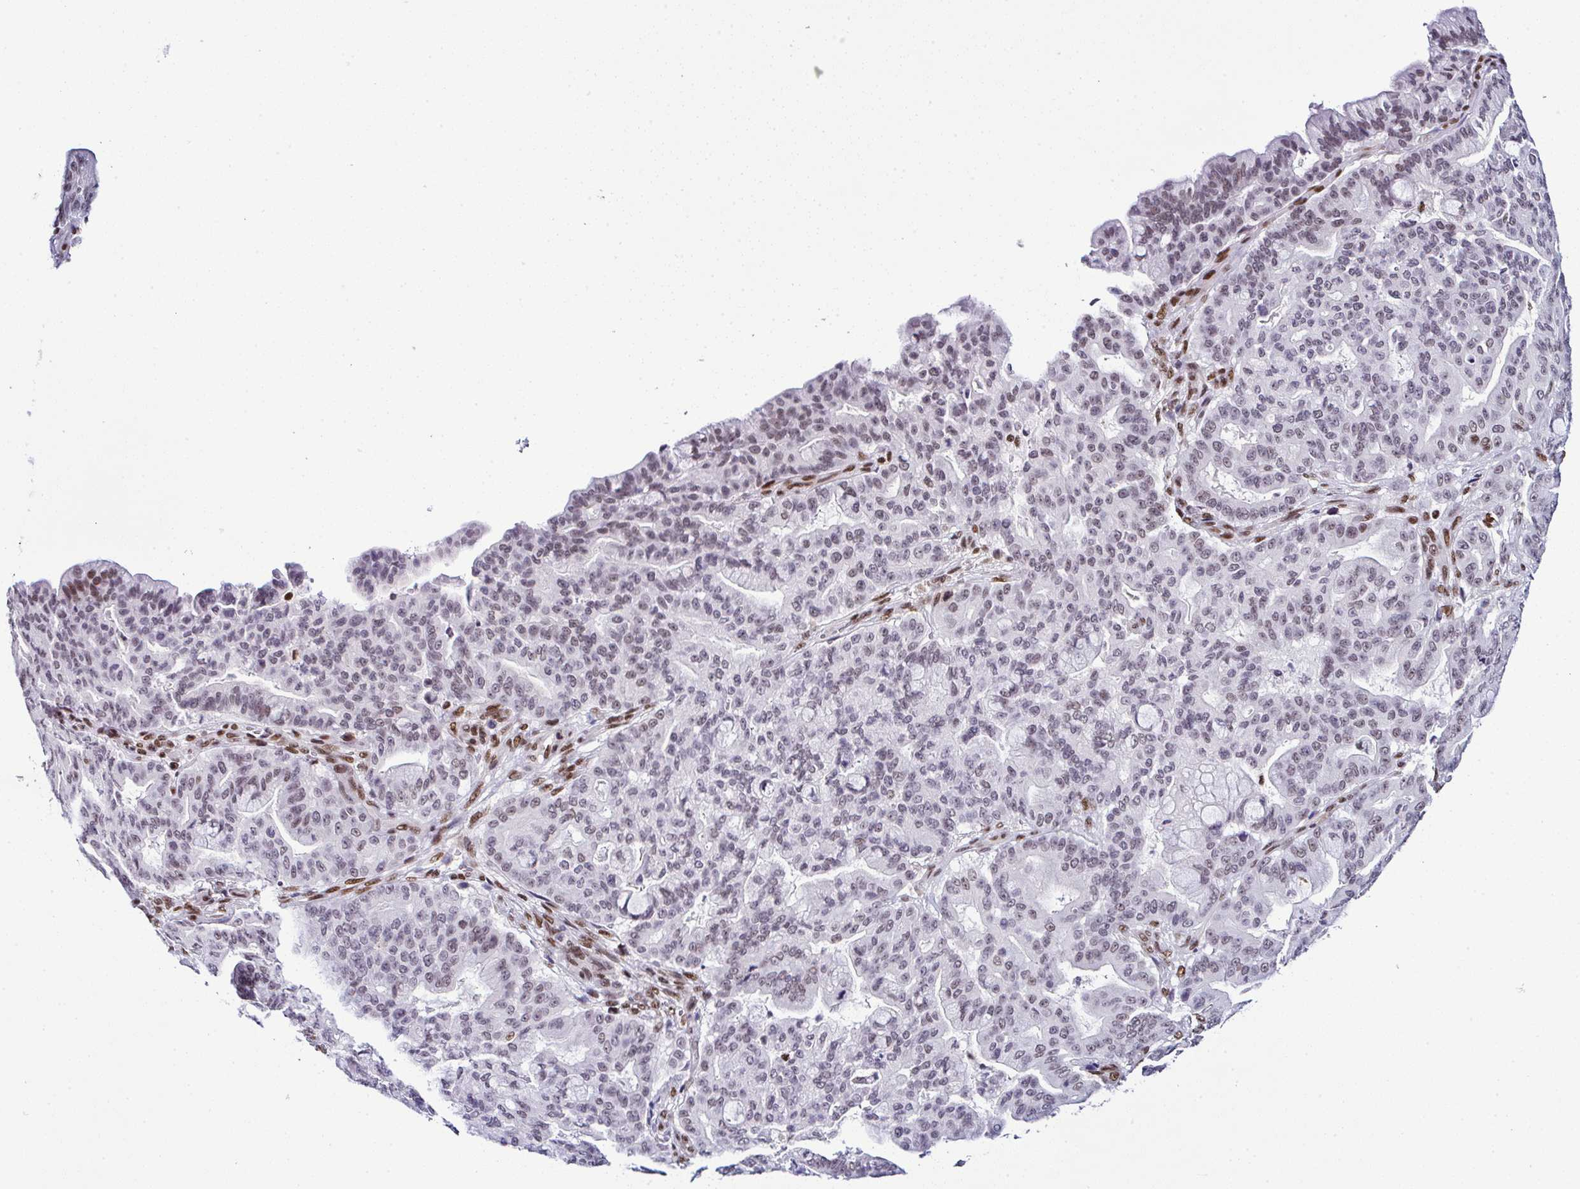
{"staining": {"intensity": "weak", "quantity": "<25%", "location": "nuclear"}, "tissue": "pancreatic cancer", "cell_type": "Tumor cells", "image_type": "cancer", "snomed": [{"axis": "morphology", "description": "Adenocarcinoma, NOS"}, {"axis": "topography", "description": "Pancreas"}], "caption": "Protein analysis of pancreatic cancer reveals no significant positivity in tumor cells. Brightfield microscopy of IHC stained with DAB (3,3'-diaminobenzidine) (brown) and hematoxylin (blue), captured at high magnification.", "gene": "DR1", "patient": {"sex": "male", "age": 63}}